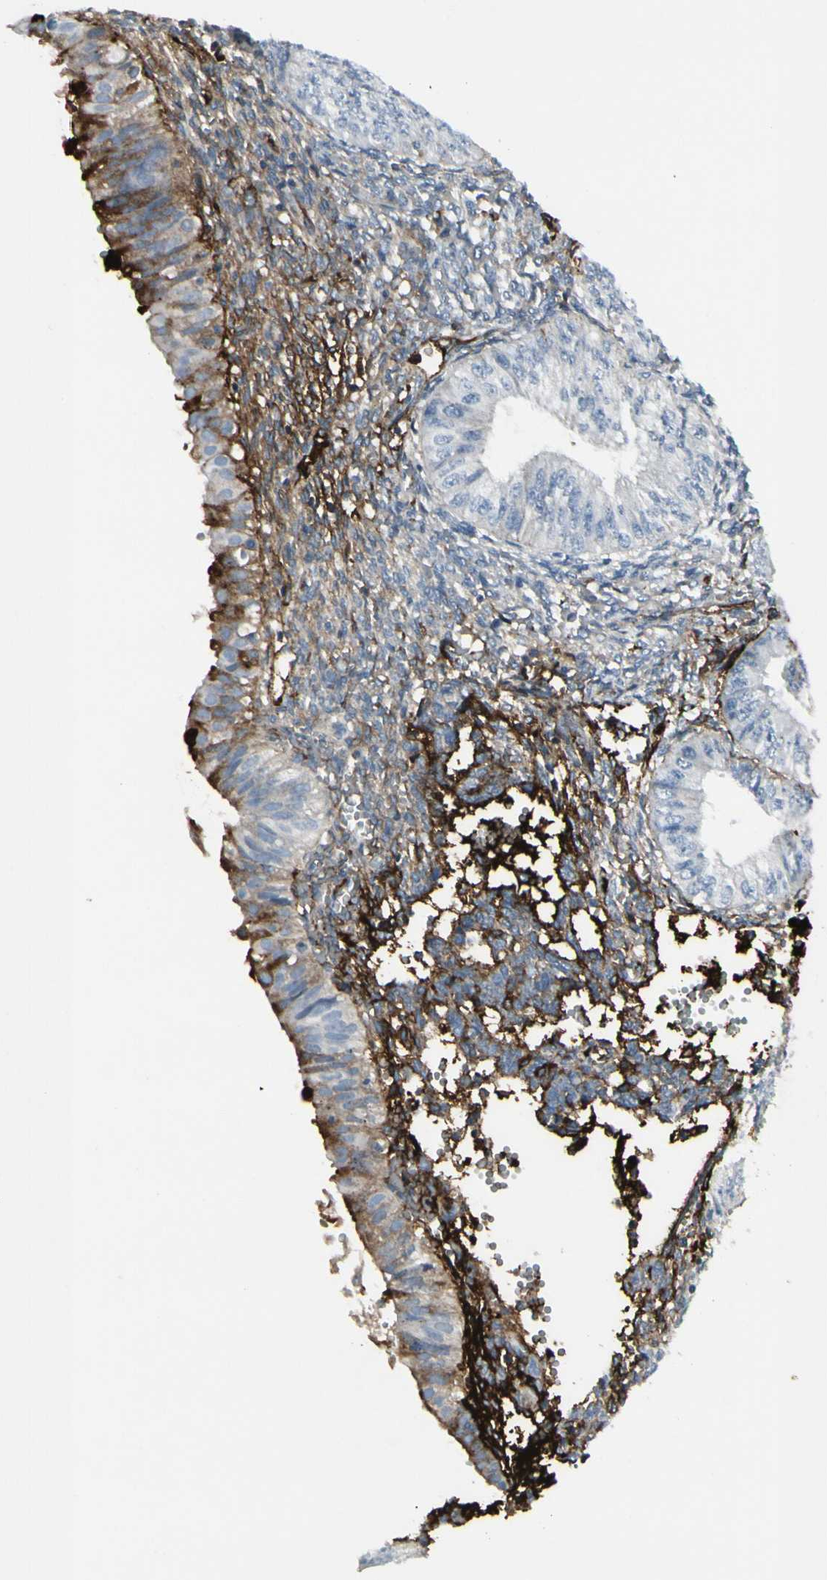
{"staining": {"intensity": "strong", "quantity": "<25%", "location": "cytoplasmic/membranous"}, "tissue": "endometrial cancer", "cell_type": "Tumor cells", "image_type": "cancer", "snomed": [{"axis": "morphology", "description": "Normal tissue, NOS"}, {"axis": "morphology", "description": "Adenocarcinoma, NOS"}, {"axis": "topography", "description": "Endometrium"}], "caption": "A brown stain labels strong cytoplasmic/membranous positivity of a protein in human adenocarcinoma (endometrial) tumor cells.", "gene": "IGHG1", "patient": {"sex": "female", "age": 53}}